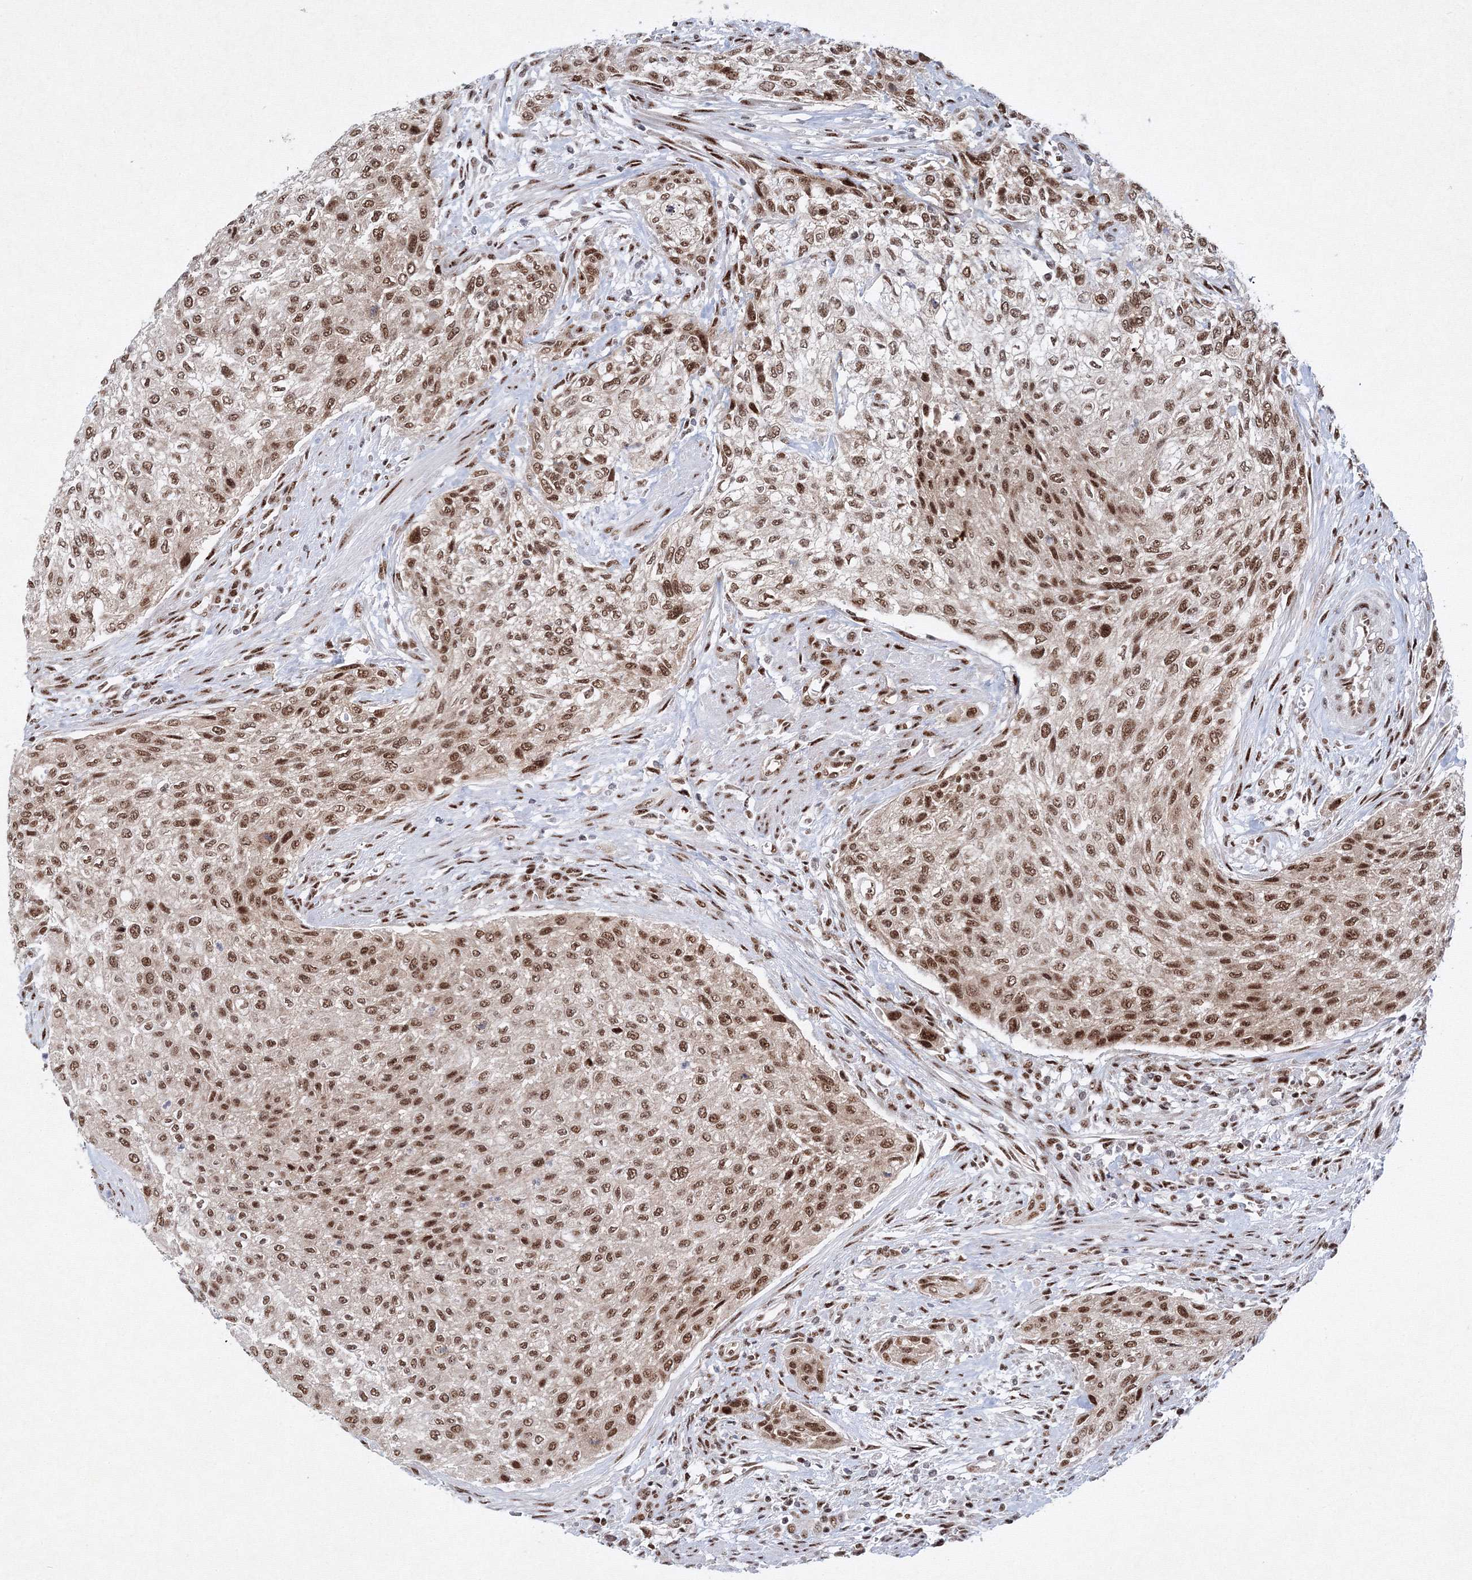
{"staining": {"intensity": "moderate", "quantity": ">75%", "location": "nuclear"}, "tissue": "urothelial cancer", "cell_type": "Tumor cells", "image_type": "cancer", "snomed": [{"axis": "morphology", "description": "Urothelial carcinoma, High grade"}, {"axis": "topography", "description": "Urinary bladder"}], "caption": "Immunohistochemical staining of high-grade urothelial carcinoma reveals medium levels of moderate nuclear protein expression in about >75% of tumor cells. Immunohistochemistry stains the protein of interest in brown and the nuclei are stained blue.", "gene": "SNRPC", "patient": {"sex": "male", "age": 35}}